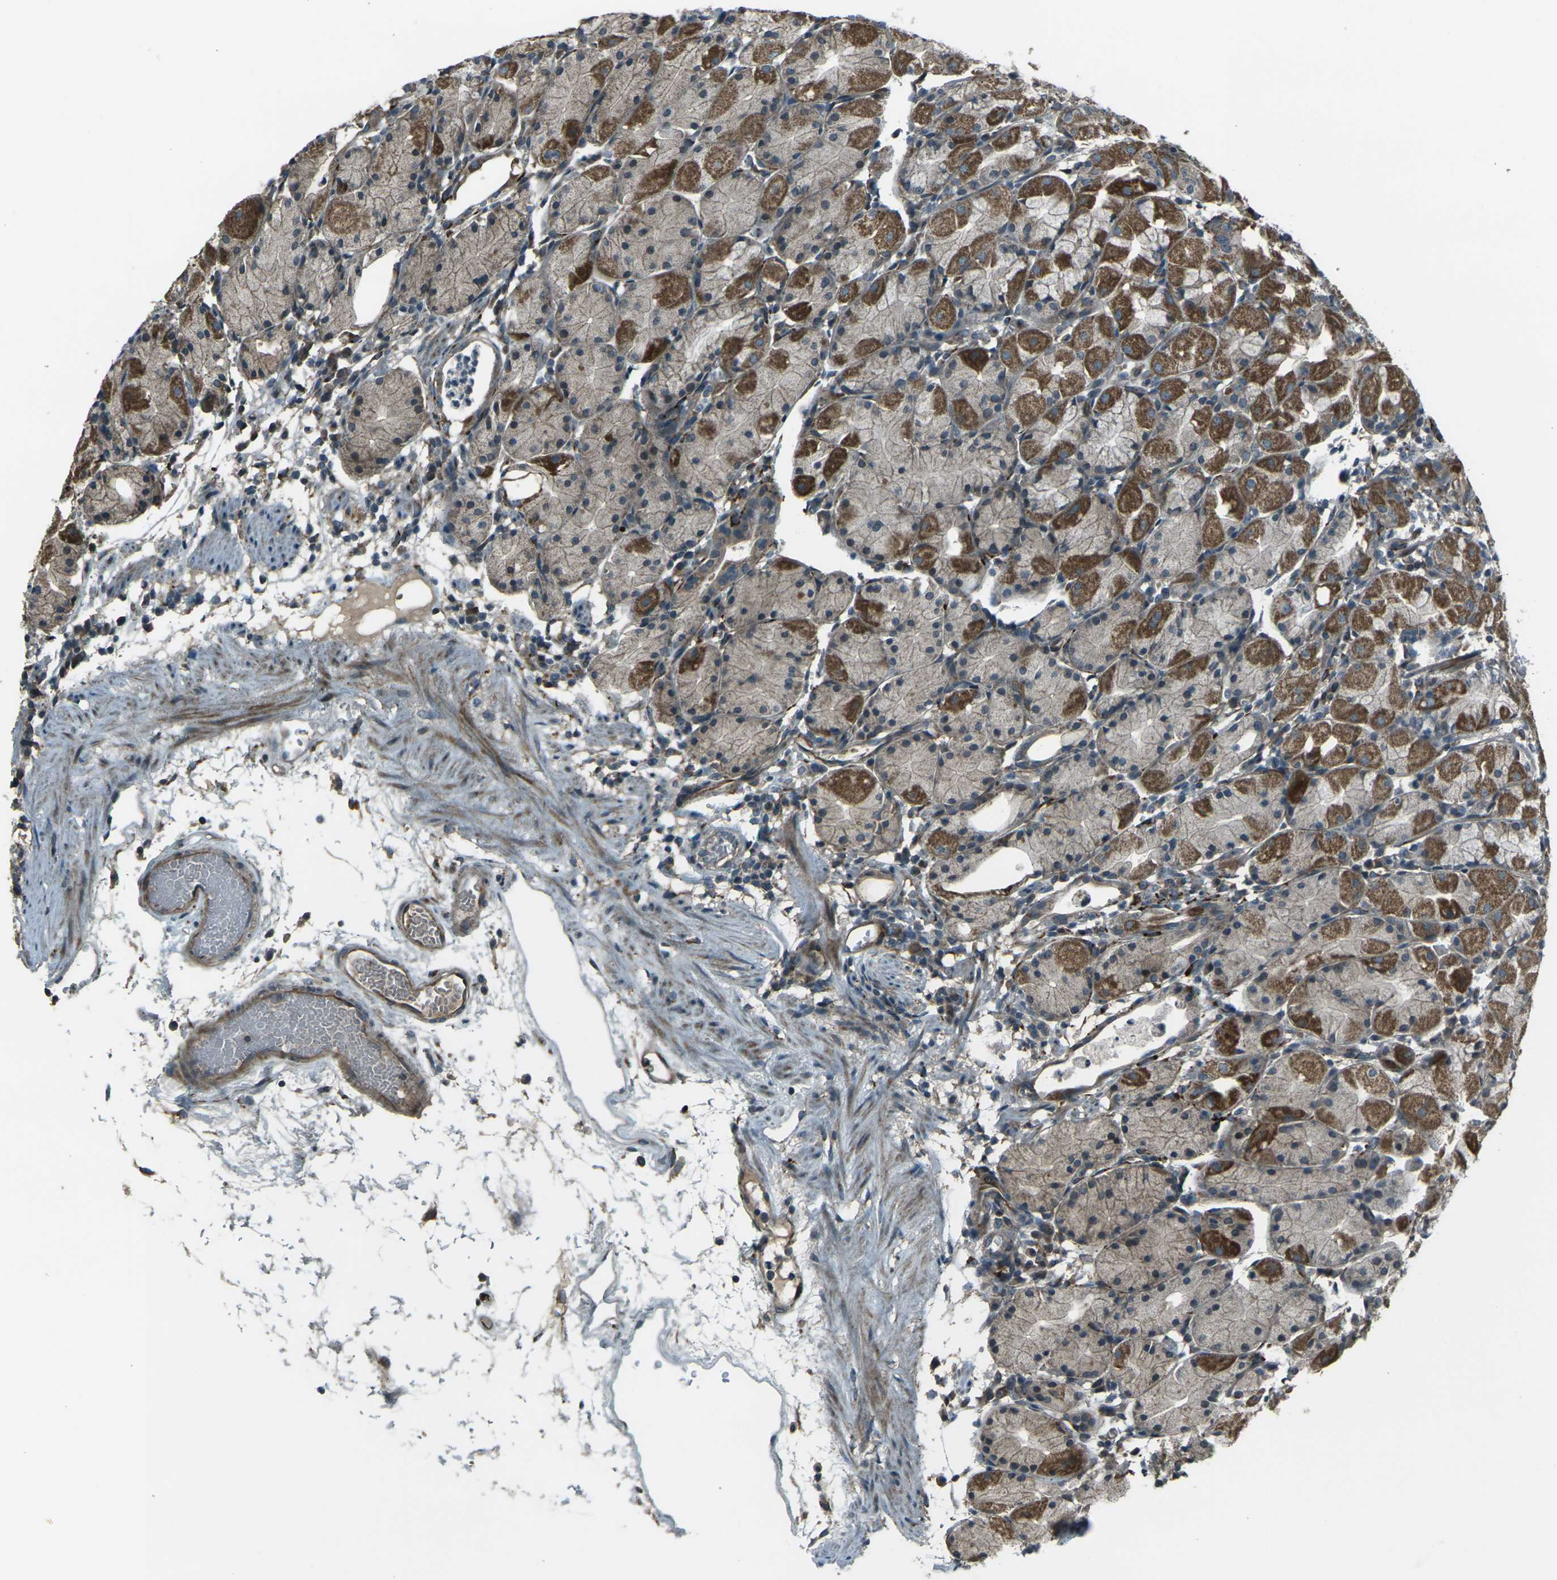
{"staining": {"intensity": "strong", "quantity": "25%-75%", "location": "cytoplasmic/membranous"}, "tissue": "stomach", "cell_type": "Glandular cells", "image_type": "normal", "snomed": [{"axis": "morphology", "description": "Normal tissue, NOS"}, {"axis": "topography", "description": "Stomach"}, {"axis": "topography", "description": "Stomach, lower"}], "caption": "Benign stomach exhibits strong cytoplasmic/membranous expression in approximately 25%-75% of glandular cells, visualized by immunohistochemistry.", "gene": "LSMEM1", "patient": {"sex": "female", "age": 75}}